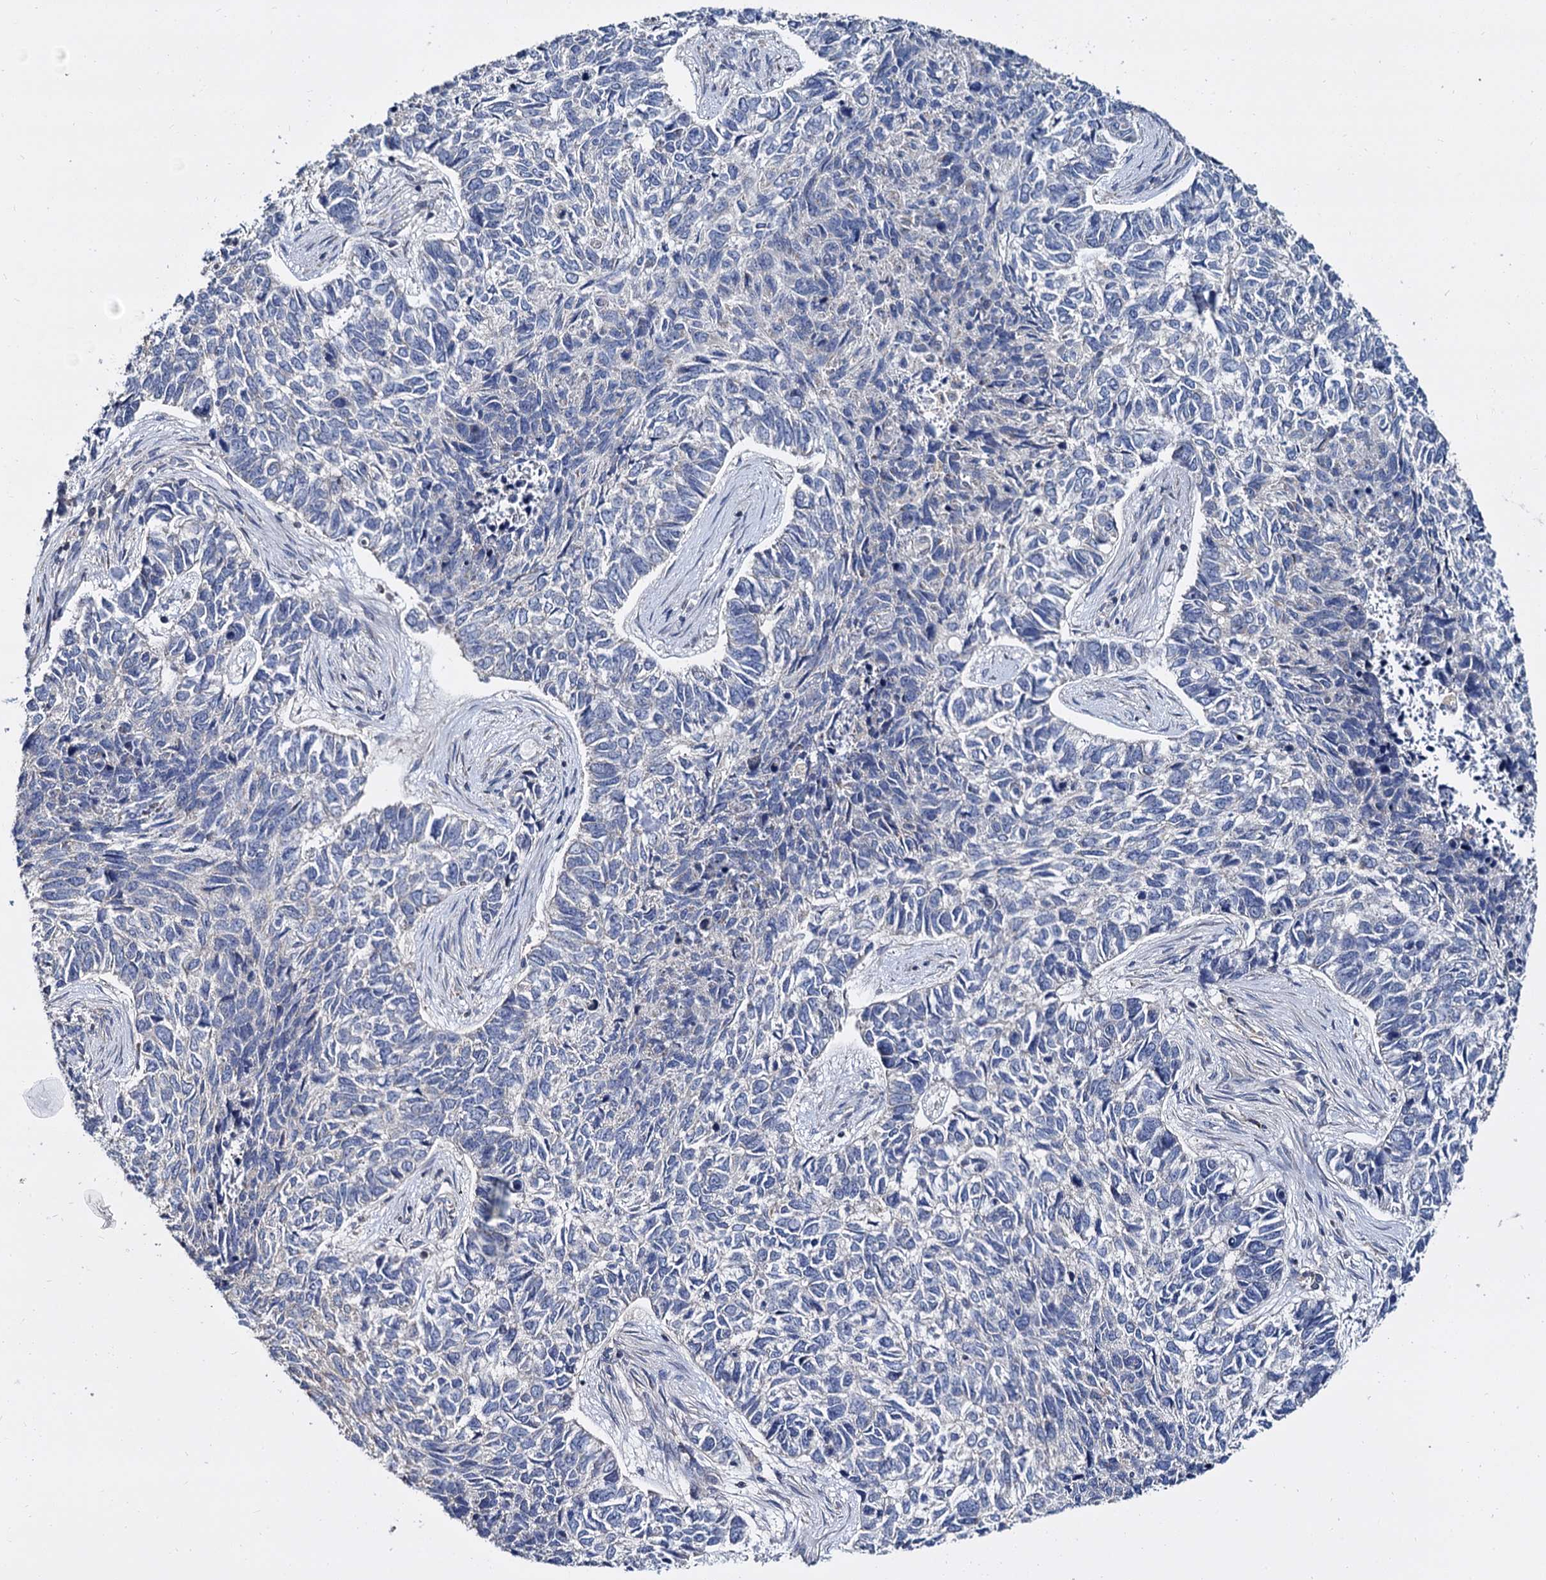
{"staining": {"intensity": "negative", "quantity": "none", "location": "none"}, "tissue": "skin cancer", "cell_type": "Tumor cells", "image_type": "cancer", "snomed": [{"axis": "morphology", "description": "Basal cell carcinoma"}, {"axis": "topography", "description": "Skin"}], "caption": "DAB (3,3'-diaminobenzidine) immunohistochemical staining of skin cancer displays no significant expression in tumor cells.", "gene": "ANKRD13A", "patient": {"sex": "female", "age": 65}}